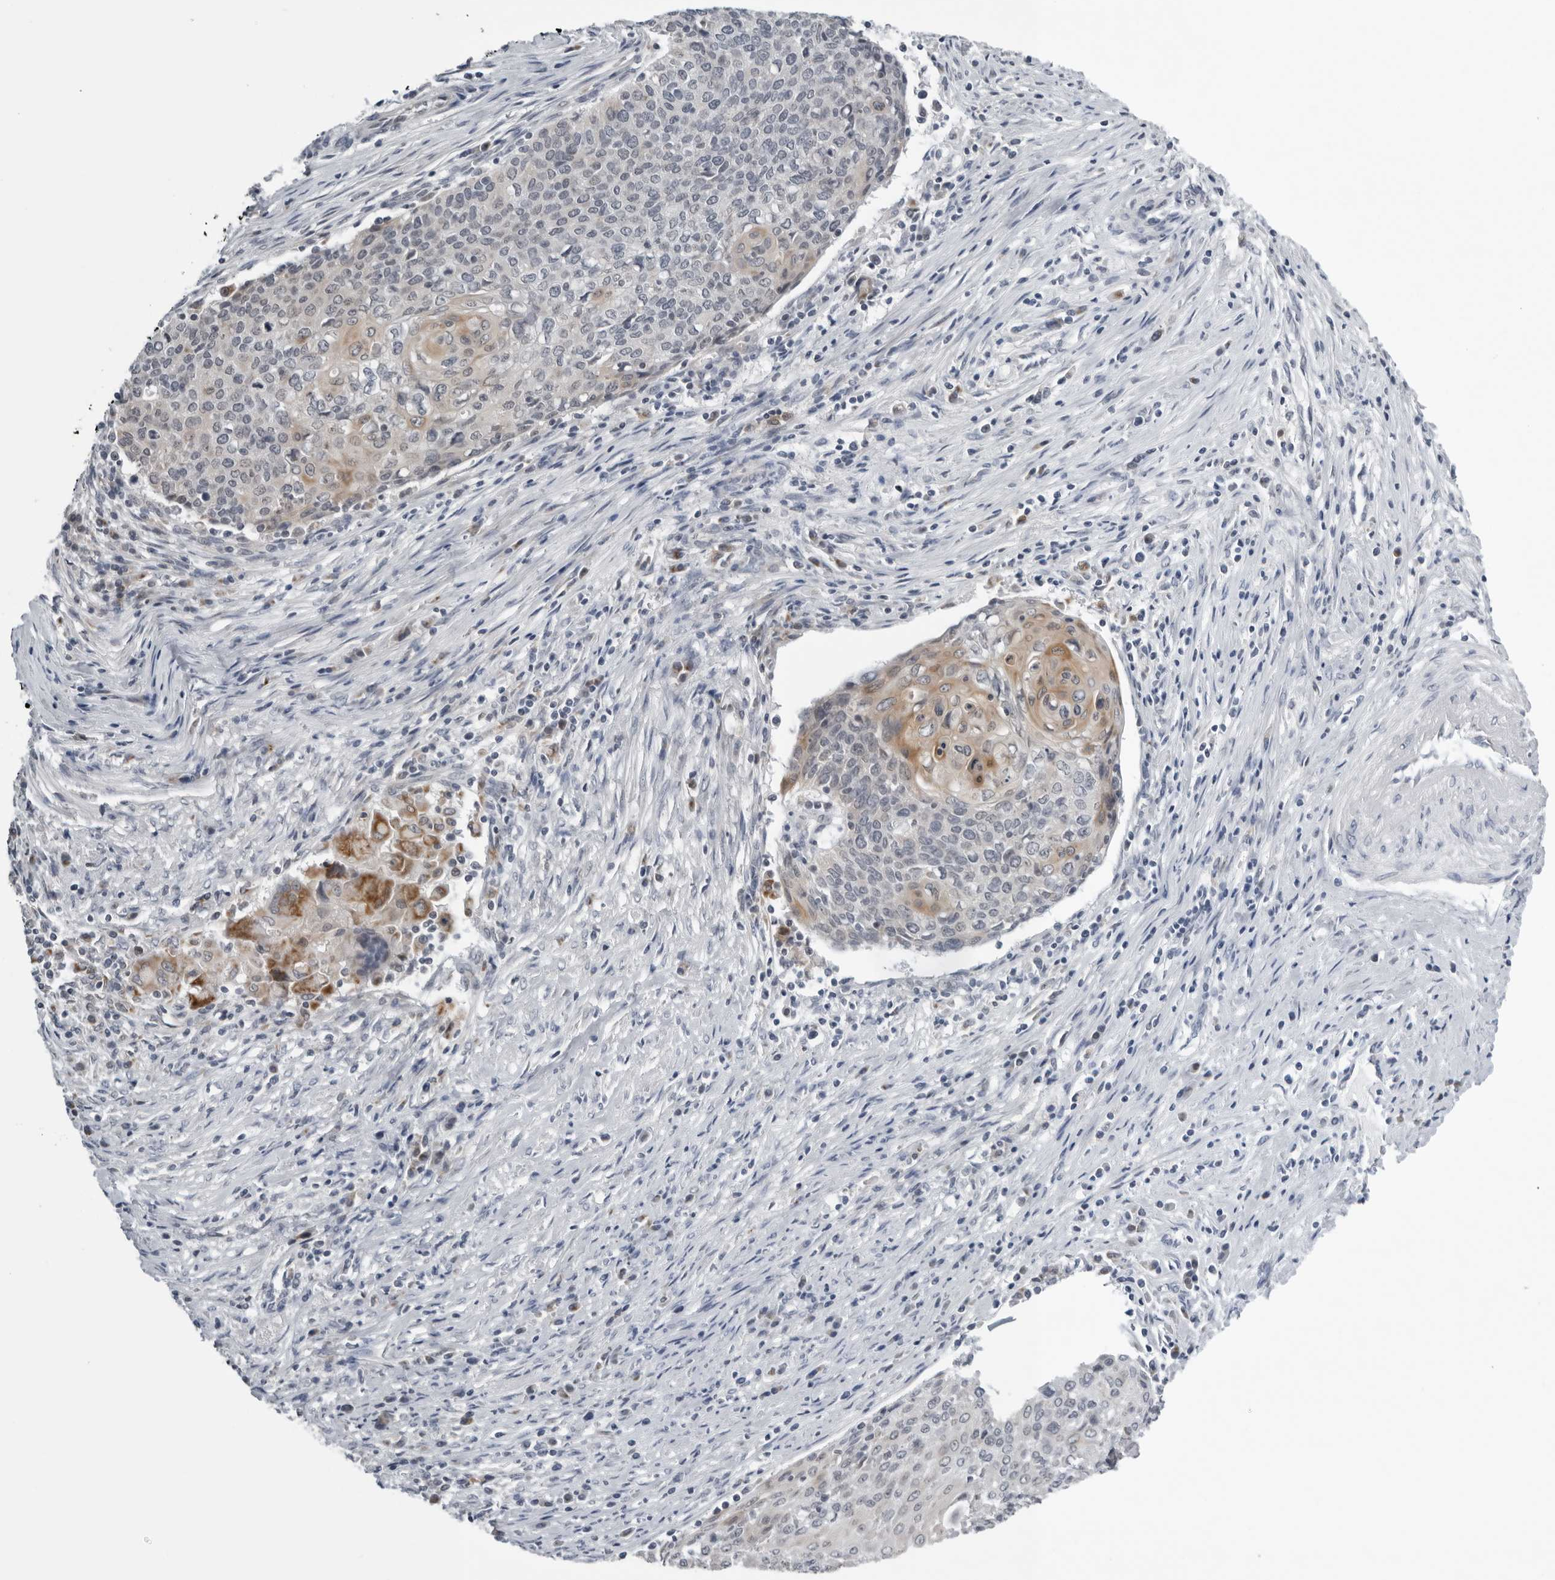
{"staining": {"intensity": "moderate", "quantity": "<25%", "location": "cytoplasmic/membranous"}, "tissue": "cervical cancer", "cell_type": "Tumor cells", "image_type": "cancer", "snomed": [{"axis": "morphology", "description": "Squamous cell carcinoma, NOS"}, {"axis": "topography", "description": "Cervix"}], "caption": "Human cervical squamous cell carcinoma stained with a brown dye displays moderate cytoplasmic/membranous positive positivity in about <25% of tumor cells.", "gene": "CPT2", "patient": {"sex": "female", "age": 39}}